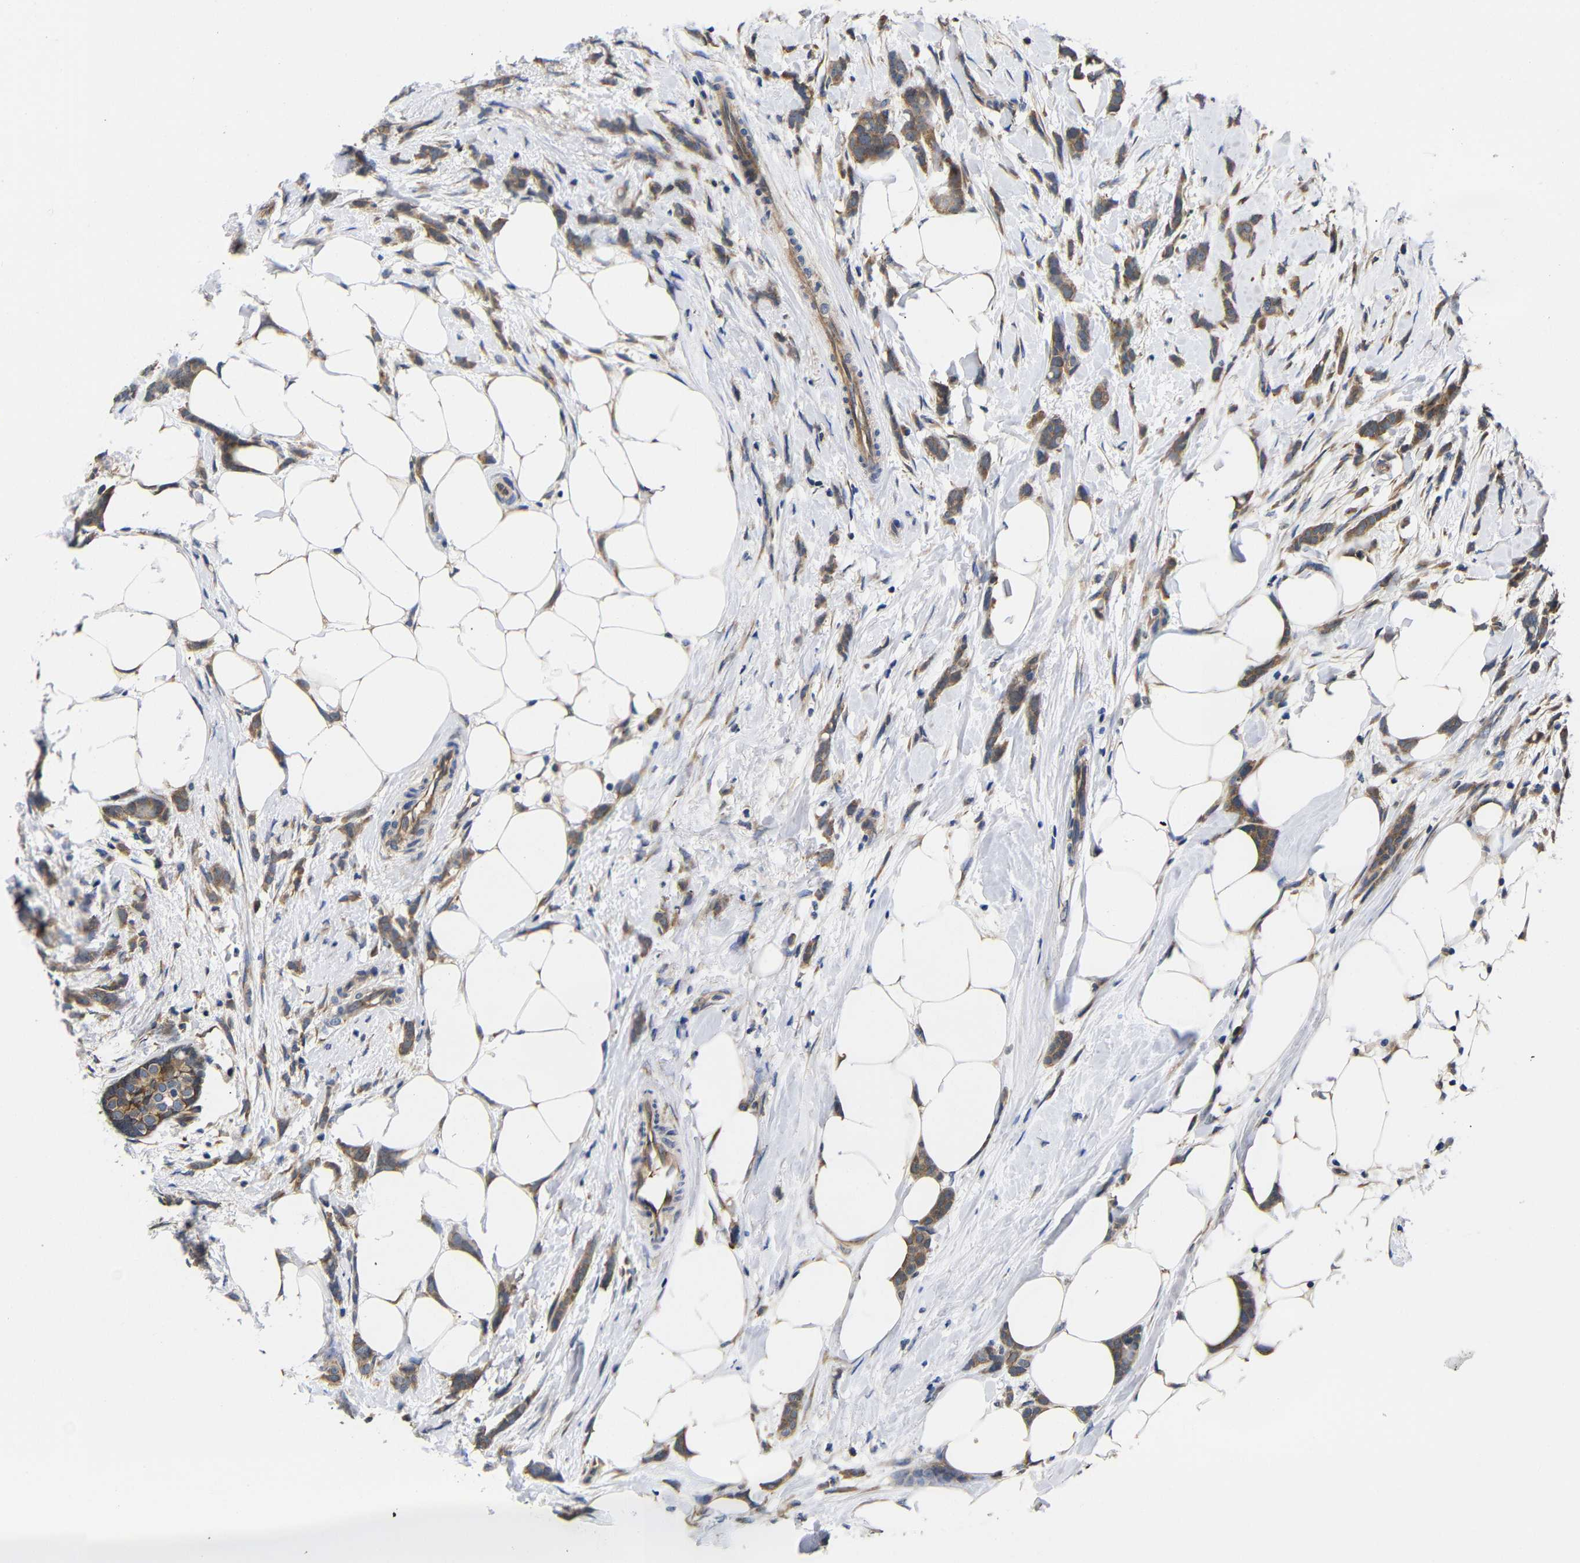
{"staining": {"intensity": "moderate", "quantity": ">75%", "location": "cytoplasmic/membranous"}, "tissue": "breast cancer", "cell_type": "Tumor cells", "image_type": "cancer", "snomed": [{"axis": "morphology", "description": "Lobular carcinoma, in situ"}, {"axis": "morphology", "description": "Lobular carcinoma"}, {"axis": "topography", "description": "Breast"}], "caption": "Protein staining of breast lobular carcinoma in situ tissue shows moderate cytoplasmic/membranous positivity in about >75% of tumor cells. The protein is shown in brown color, while the nuclei are stained blue.", "gene": "LRRCC1", "patient": {"sex": "female", "age": 41}}